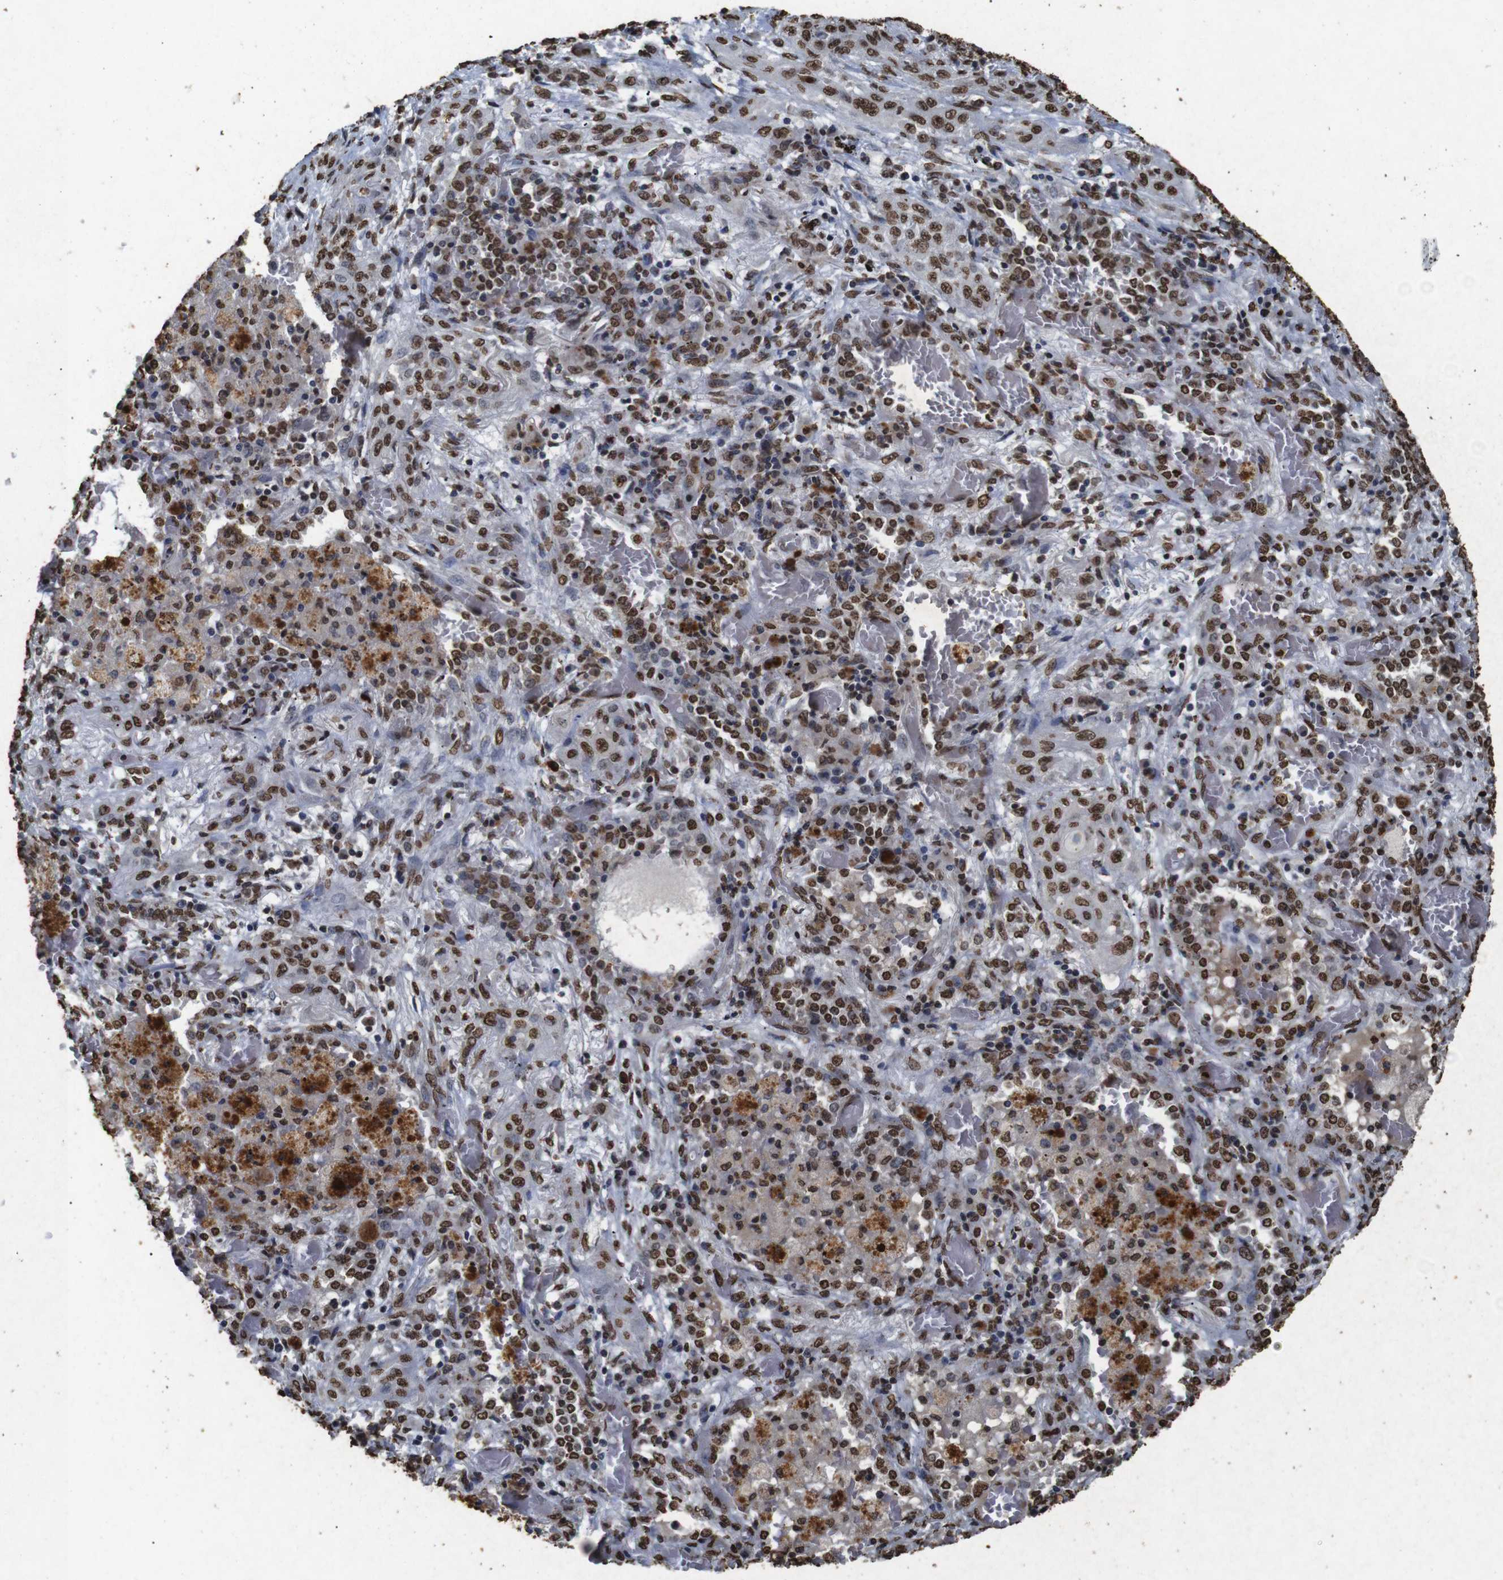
{"staining": {"intensity": "moderate", "quantity": ">75%", "location": "nuclear"}, "tissue": "lung cancer", "cell_type": "Tumor cells", "image_type": "cancer", "snomed": [{"axis": "morphology", "description": "Squamous cell carcinoma, NOS"}, {"axis": "topography", "description": "Lung"}], "caption": "Lung cancer tissue shows moderate nuclear positivity in about >75% of tumor cells", "gene": "MDM2", "patient": {"sex": "female", "age": 47}}